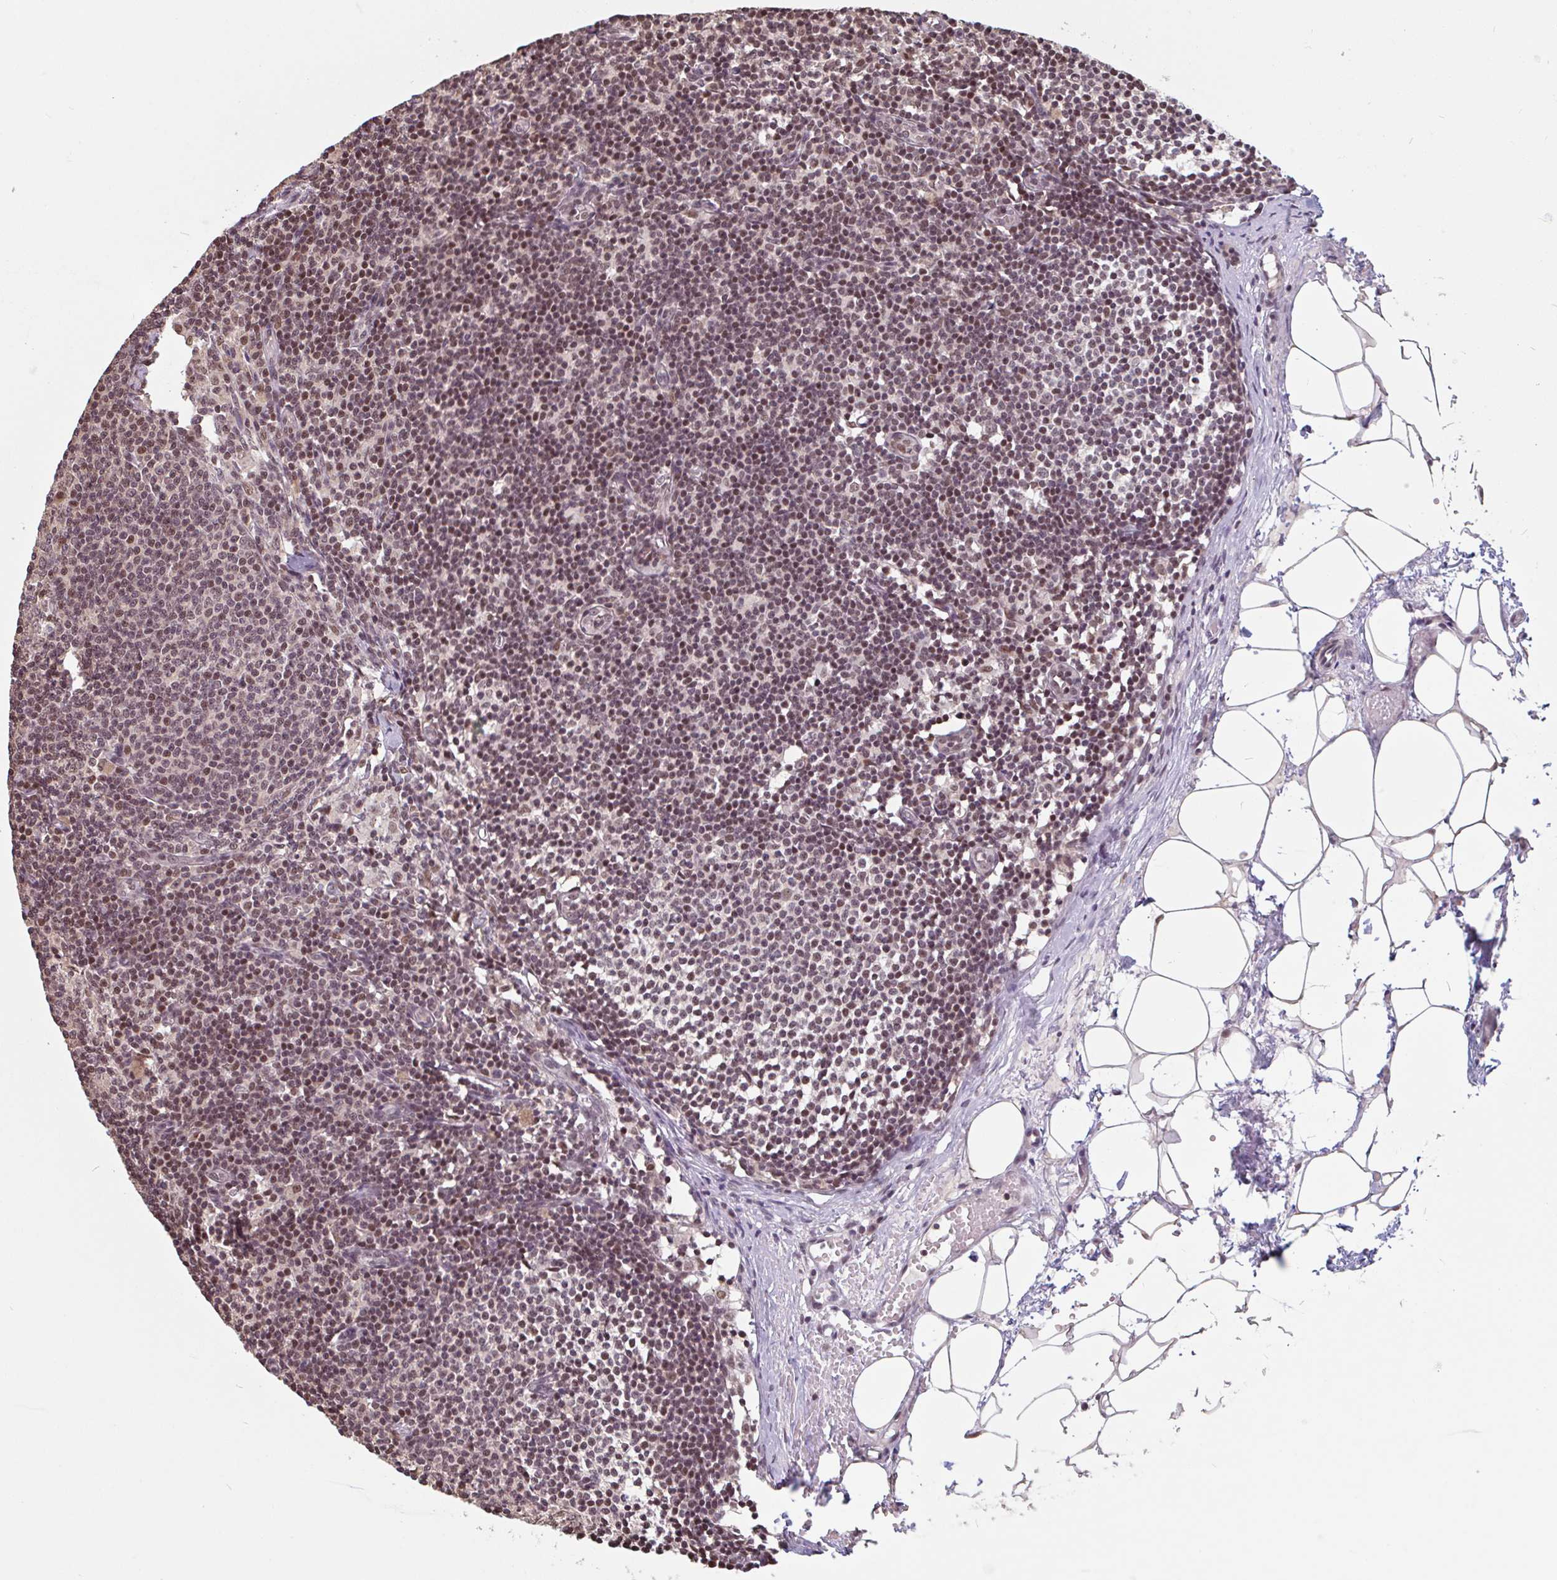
{"staining": {"intensity": "moderate", "quantity": "25%-75%", "location": "nuclear"}, "tissue": "lymph node", "cell_type": "Germinal center cells", "image_type": "normal", "snomed": [{"axis": "morphology", "description": "Normal tissue, NOS"}, {"axis": "topography", "description": "Lymph node"}], "caption": "Immunohistochemistry (DAB) staining of unremarkable lymph node exhibits moderate nuclear protein staining in about 25%-75% of germinal center cells.", "gene": "DR1", "patient": {"sex": "male", "age": 49}}